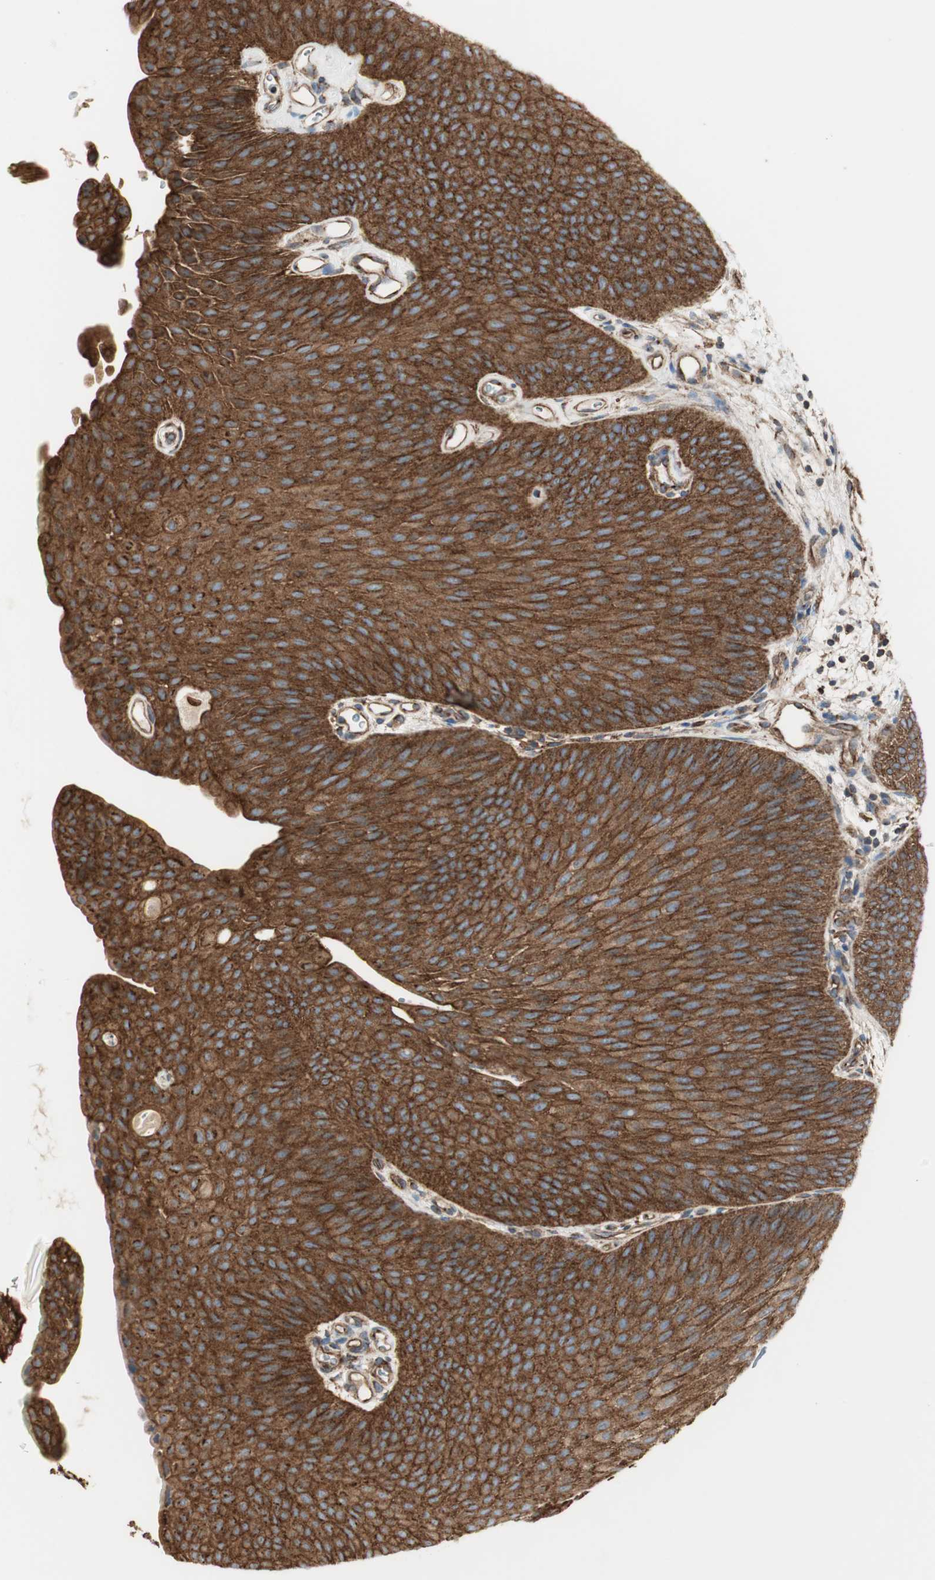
{"staining": {"intensity": "strong", "quantity": ">75%", "location": "cytoplasmic/membranous"}, "tissue": "urothelial cancer", "cell_type": "Tumor cells", "image_type": "cancer", "snomed": [{"axis": "morphology", "description": "Urothelial carcinoma, Low grade"}, {"axis": "topography", "description": "Urinary bladder"}], "caption": "Low-grade urothelial carcinoma tissue exhibits strong cytoplasmic/membranous expression in approximately >75% of tumor cells, visualized by immunohistochemistry.", "gene": "H6PD", "patient": {"sex": "female", "age": 60}}